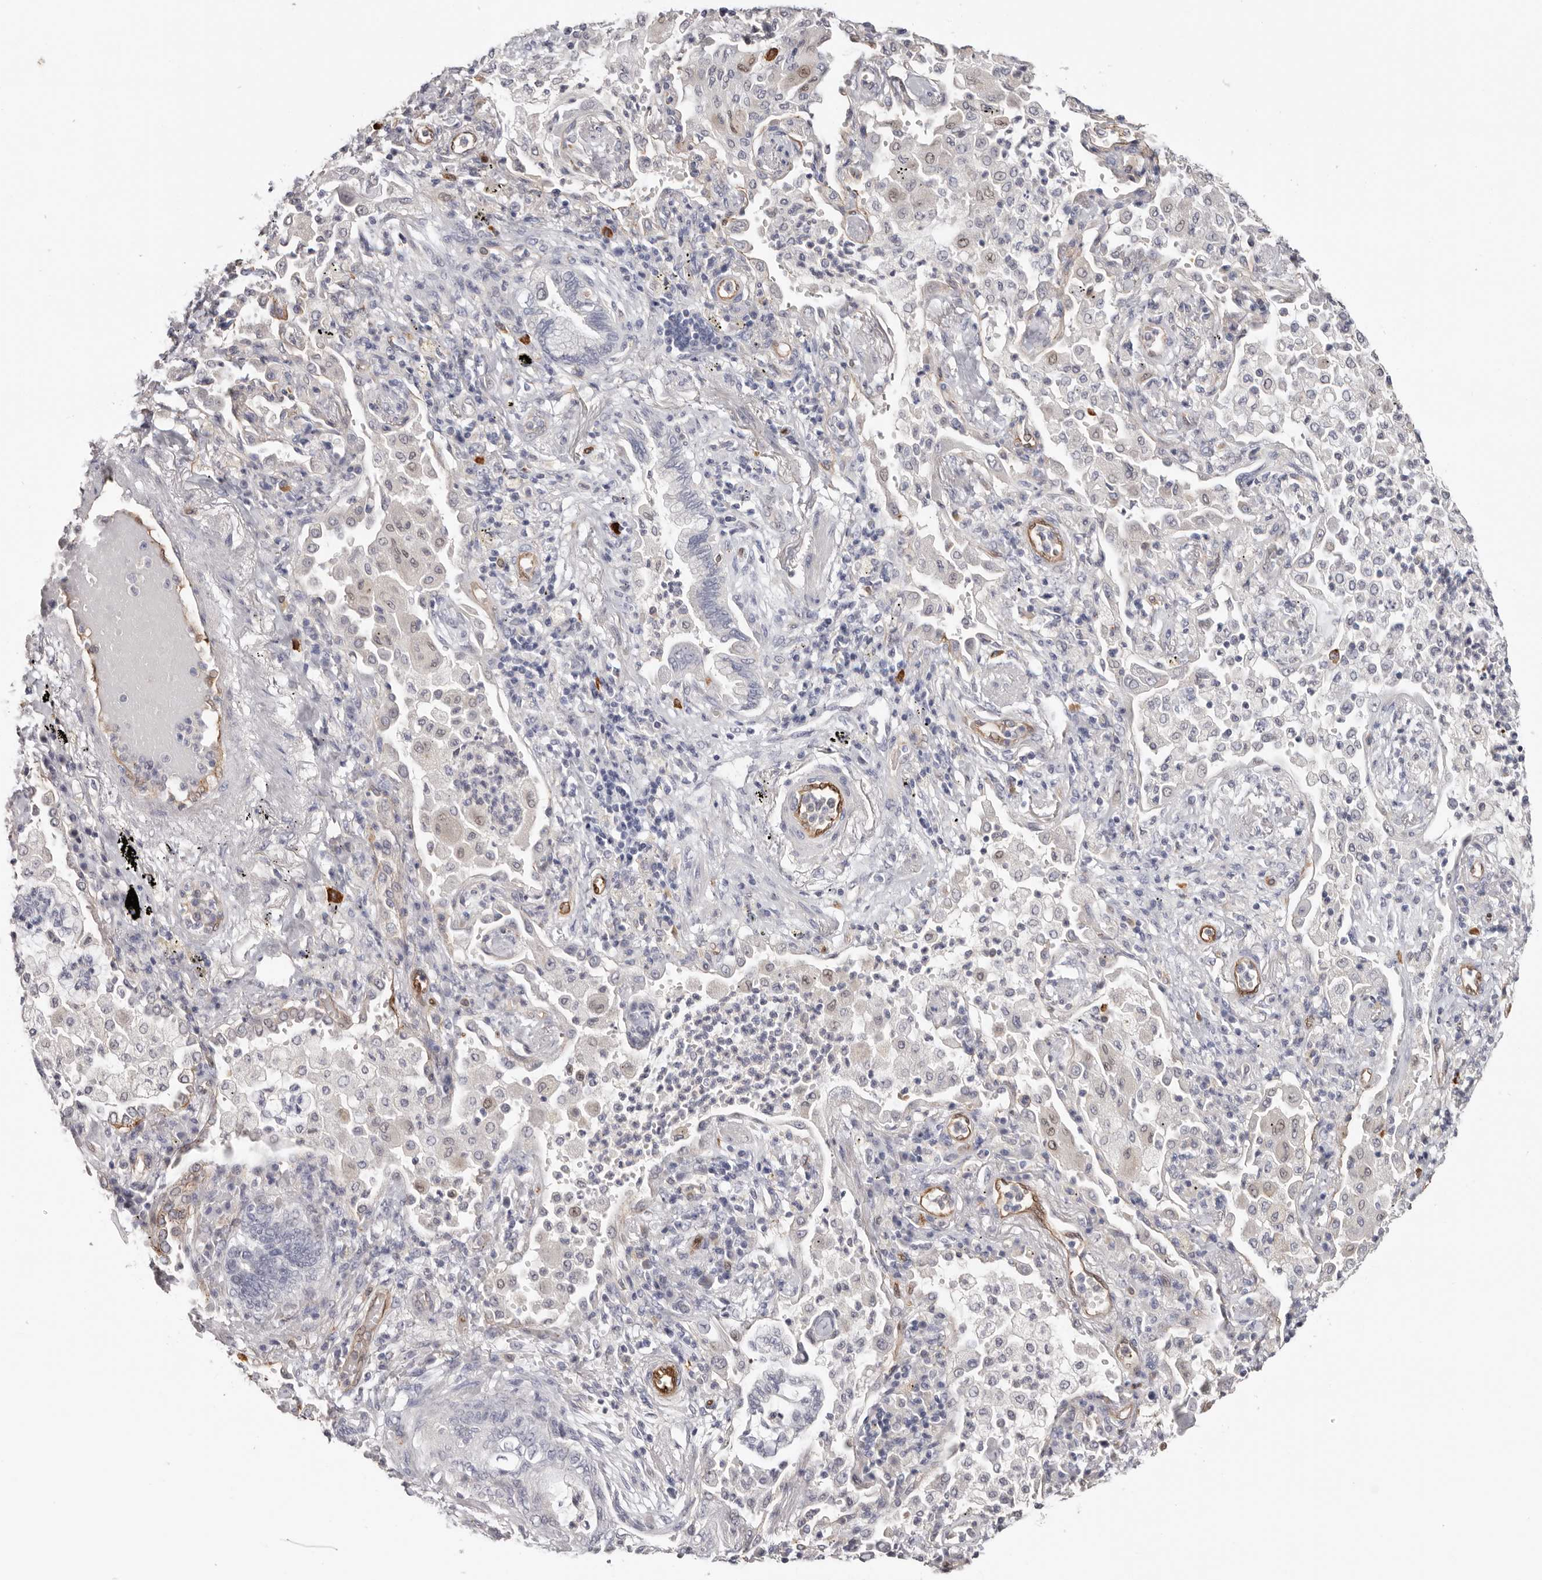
{"staining": {"intensity": "negative", "quantity": "none", "location": "none"}, "tissue": "bronchus", "cell_type": "Respiratory epithelial cells", "image_type": "normal", "snomed": [{"axis": "morphology", "description": "Normal tissue, NOS"}, {"axis": "morphology", "description": "Adenocarcinoma, NOS"}, {"axis": "topography", "description": "Bronchus"}, {"axis": "topography", "description": "Lung"}], "caption": "High magnification brightfield microscopy of normal bronchus stained with DAB (brown) and counterstained with hematoxylin (blue): respiratory epithelial cells show no significant staining. The staining was performed using DAB to visualize the protein expression in brown, while the nuclei were stained in blue with hematoxylin (Magnification: 20x).", "gene": "PKDCC", "patient": {"sex": "female", "age": 70}}